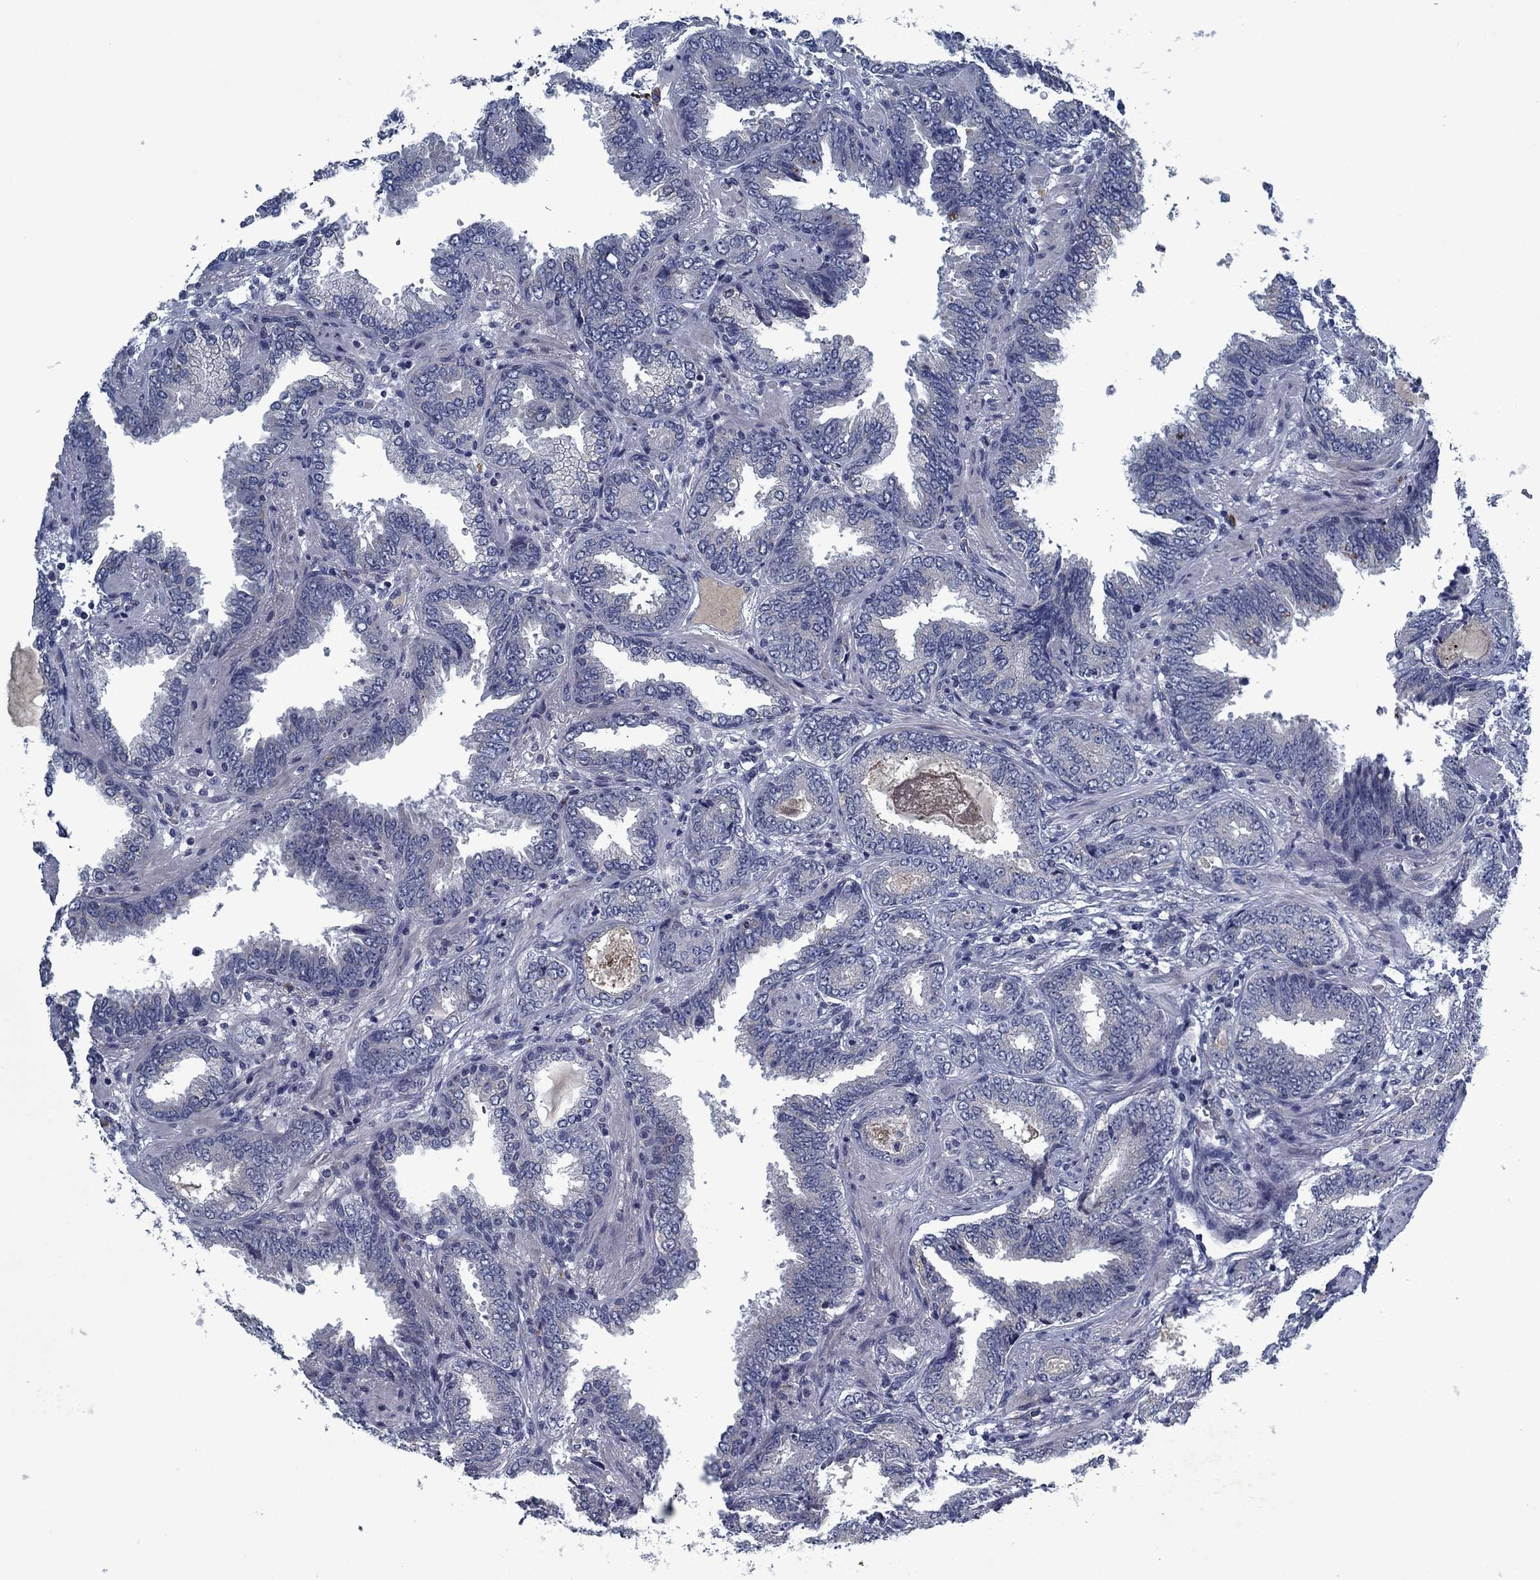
{"staining": {"intensity": "negative", "quantity": "none", "location": "none"}, "tissue": "prostate cancer", "cell_type": "Tumor cells", "image_type": "cancer", "snomed": [{"axis": "morphology", "description": "Adenocarcinoma, Low grade"}, {"axis": "topography", "description": "Prostate"}], "caption": "IHC of human prostate cancer (adenocarcinoma (low-grade)) demonstrates no expression in tumor cells.", "gene": "PNMA8A", "patient": {"sex": "male", "age": 68}}